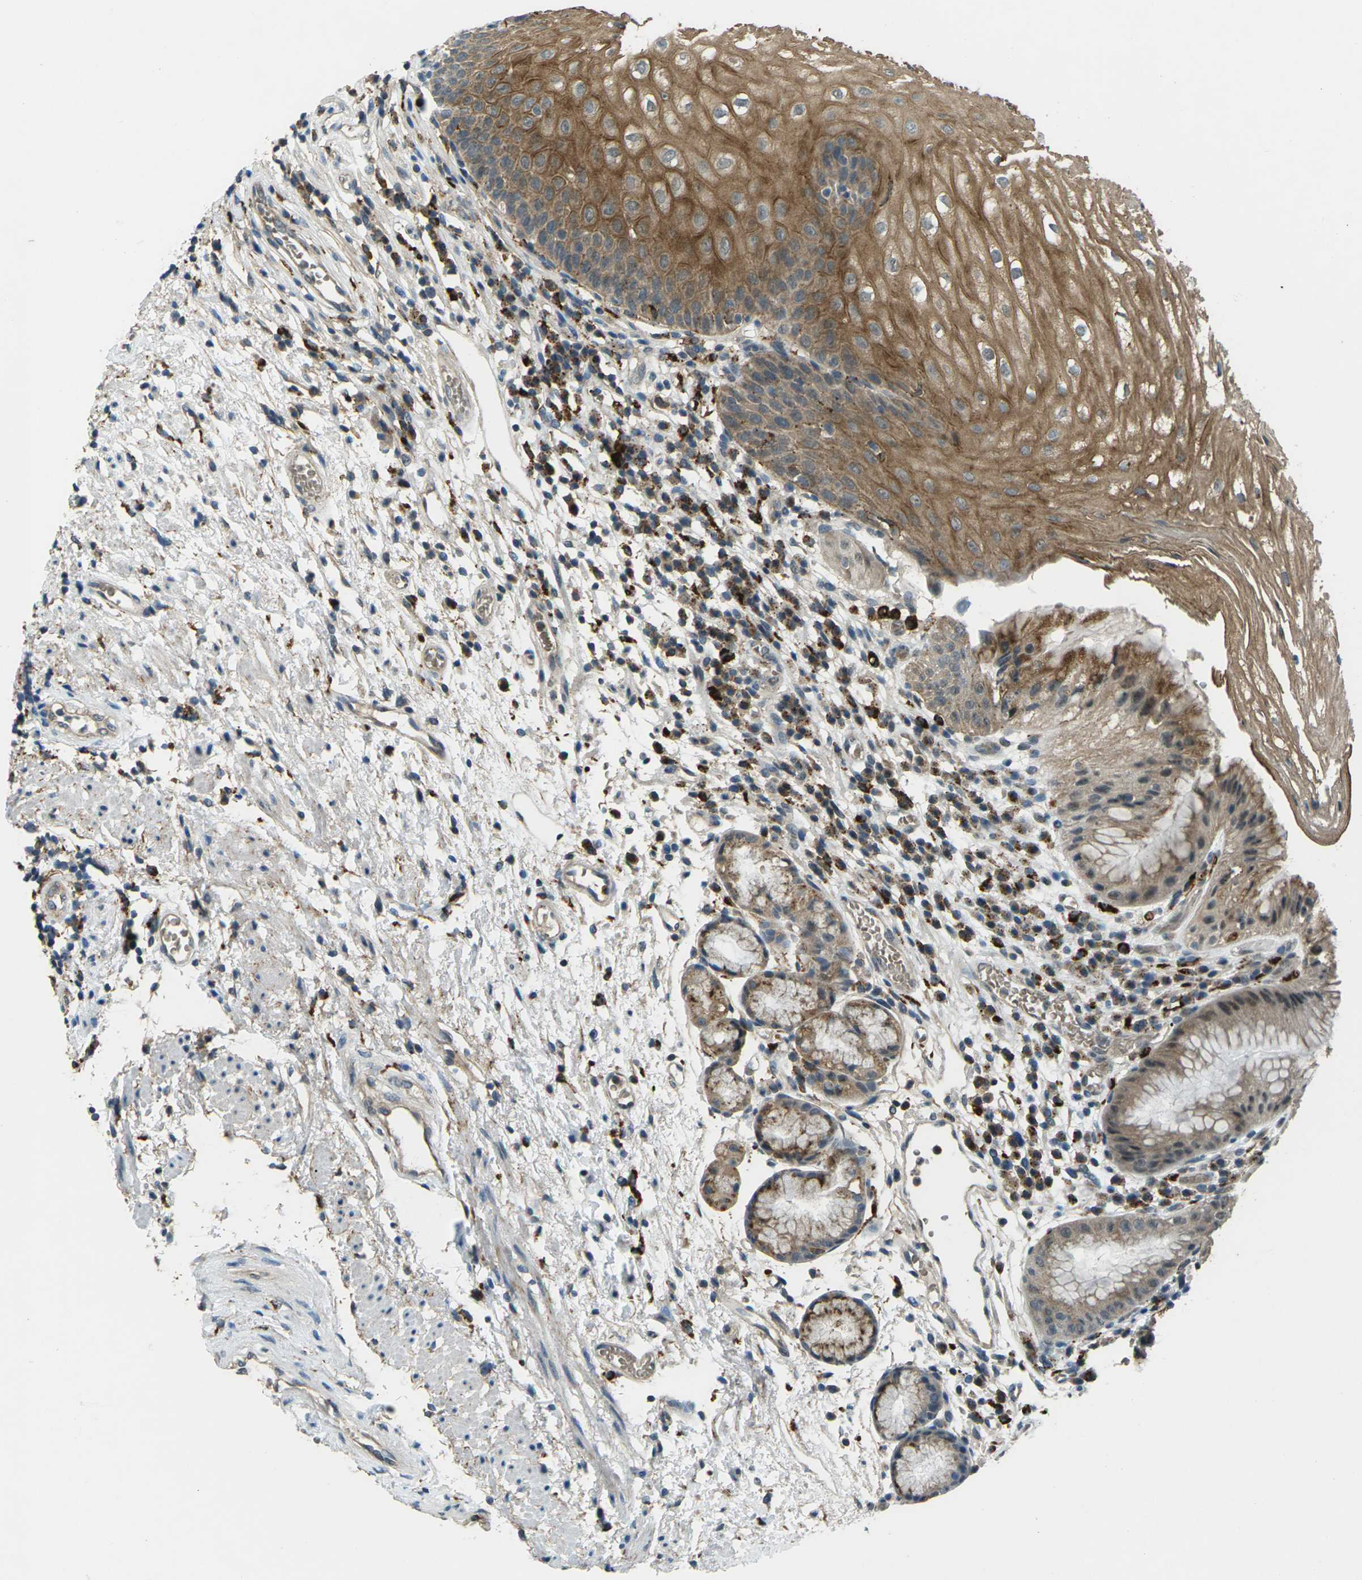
{"staining": {"intensity": "moderate", "quantity": "25%-75%", "location": "cytoplasmic/membranous"}, "tissue": "stomach", "cell_type": "Glandular cells", "image_type": "normal", "snomed": [{"axis": "morphology", "description": "Normal tissue, NOS"}, {"axis": "topography", "description": "Stomach, upper"}], "caption": "IHC staining of normal stomach, which shows medium levels of moderate cytoplasmic/membranous staining in about 25%-75% of glandular cells indicating moderate cytoplasmic/membranous protein expression. The staining was performed using DAB (brown) for protein detection and nuclei were counterstained in hematoxylin (blue).", "gene": "SLC31A2", "patient": {"sex": "male", "age": 72}}